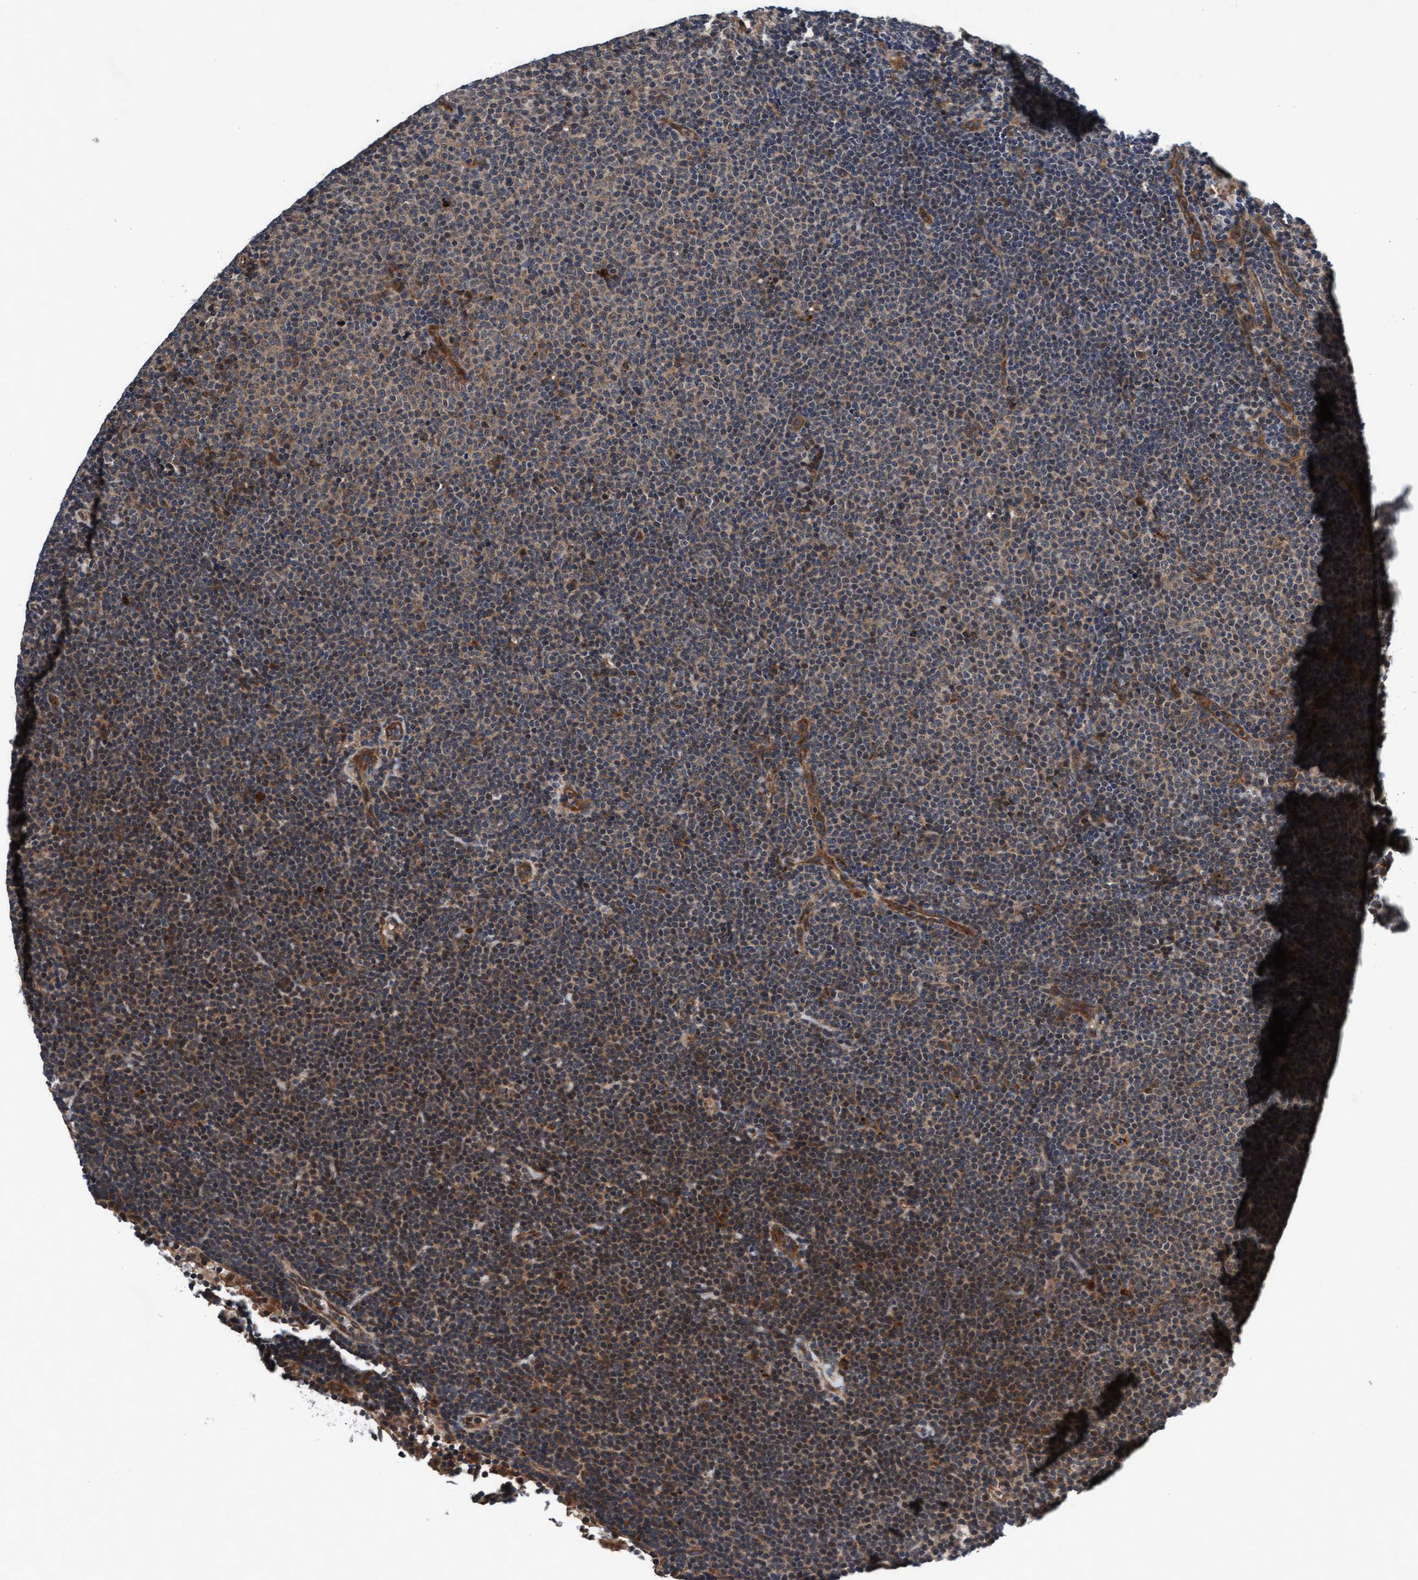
{"staining": {"intensity": "weak", "quantity": "25%-75%", "location": "cytoplasmic/membranous"}, "tissue": "lymphoma", "cell_type": "Tumor cells", "image_type": "cancer", "snomed": [{"axis": "morphology", "description": "Malignant lymphoma, non-Hodgkin's type, Low grade"}, {"axis": "topography", "description": "Lymph node"}], "caption": "Immunohistochemistry (IHC) micrograph of neoplastic tissue: malignant lymphoma, non-Hodgkin's type (low-grade) stained using immunohistochemistry shows low levels of weak protein expression localized specifically in the cytoplasmic/membranous of tumor cells, appearing as a cytoplasmic/membranous brown color.", "gene": "EFCAB13", "patient": {"sex": "female", "age": 53}}